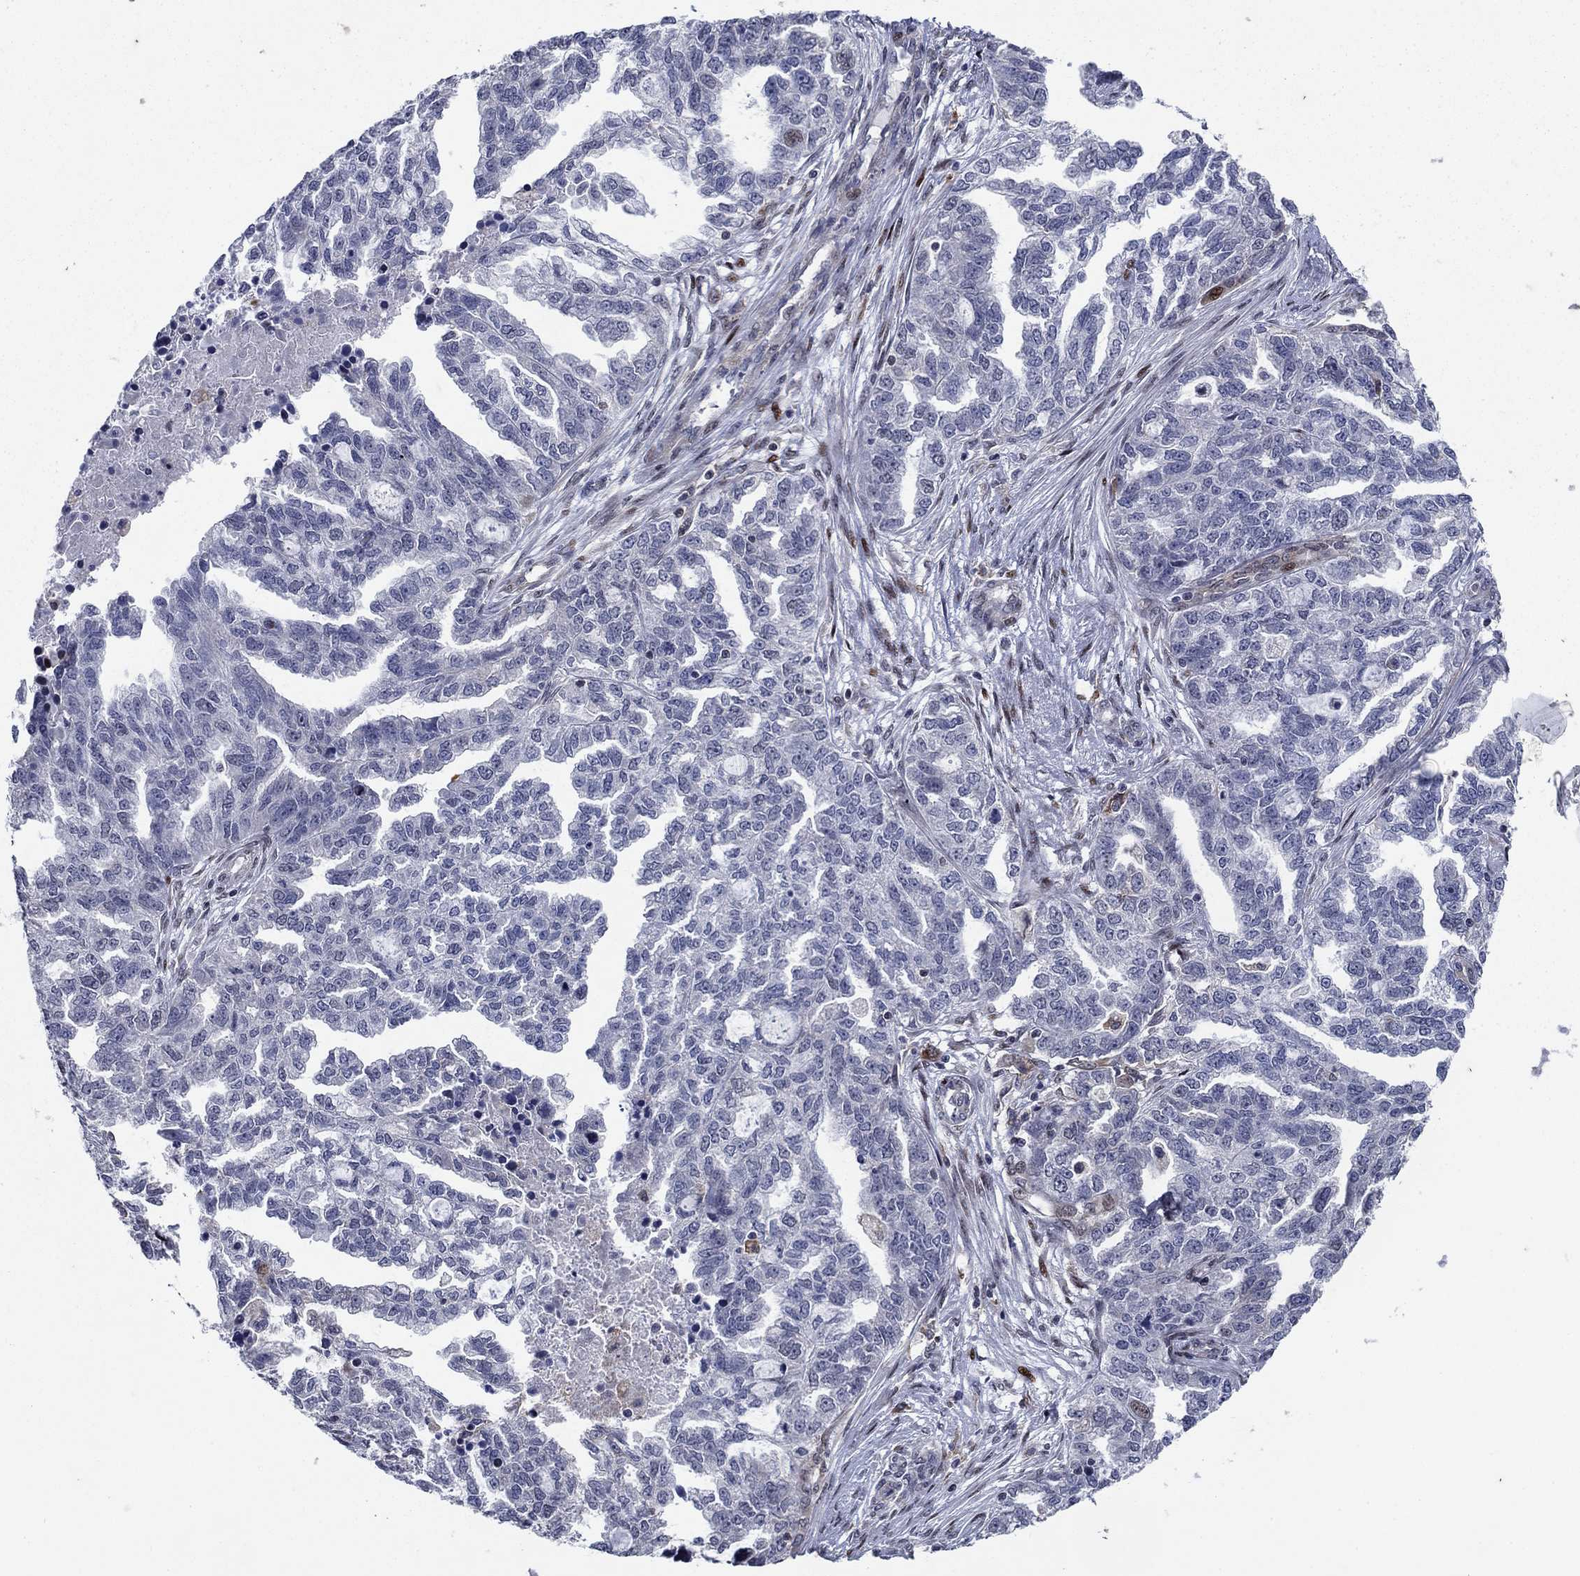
{"staining": {"intensity": "negative", "quantity": "none", "location": "none"}, "tissue": "ovarian cancer", "cell_type": "Tumor cells", "image_type": "cancer", "snomed": [{"axis": "morphology", "description": "Cystadenocarcinoma, serous, NOS"}, {"axis": "topography", "description": "Ovary"}], "caption": "The immunohistochemistry micrograph has no significant expression in tumor cells of ovarian cancer tissue.", "gene": "DHRS7", "patient": {"sex": "female", "age": 51}}